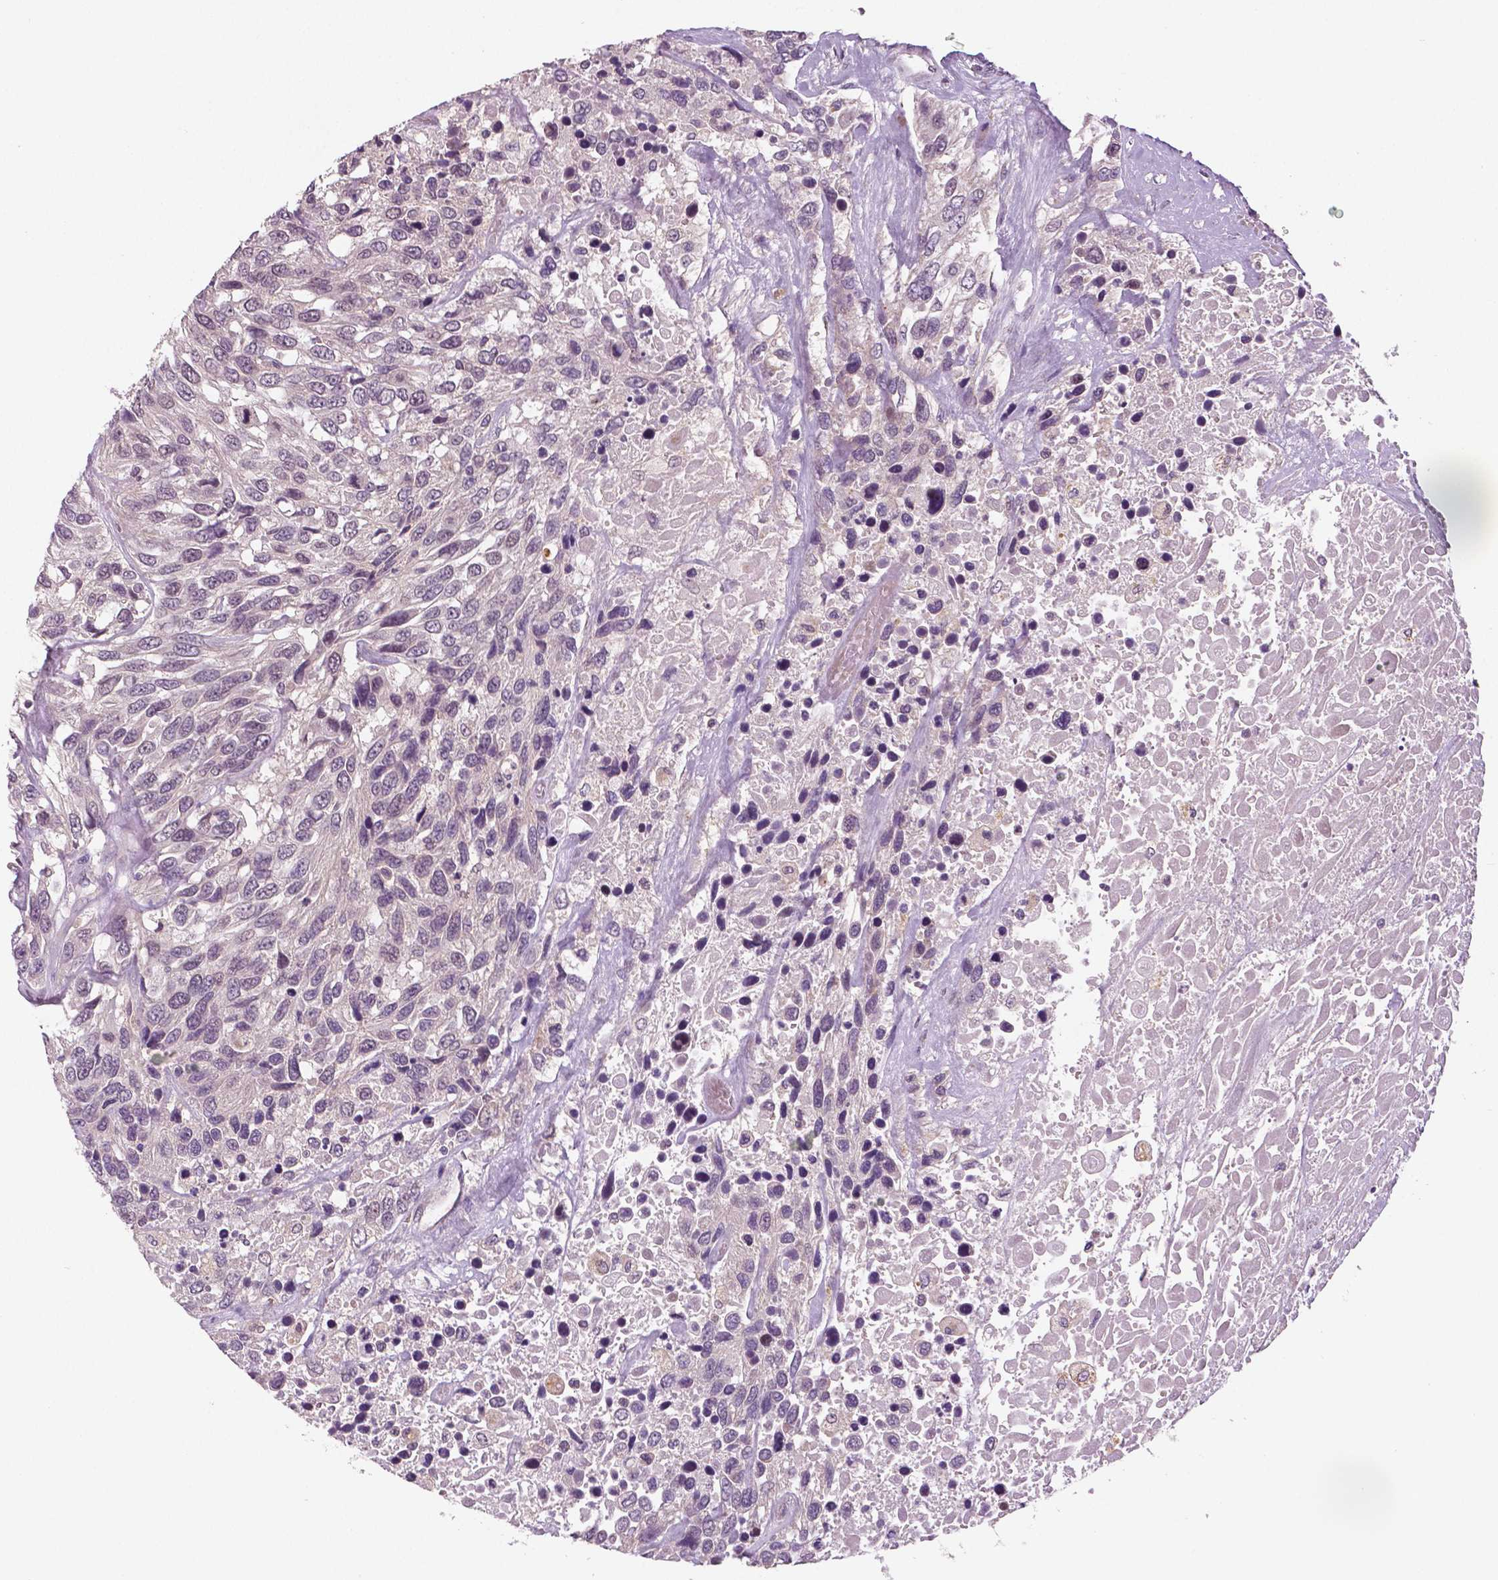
{"staining": {"intensity": "negative", "quantity": "none", "location": "none"}, "tissue": "urothelial cancer", "cell_type": "Tumor cells", "image_type": "cancer", "snomed": [{"axis": "morphology", "description": "Urothelial carcinoma, High grade"}, {"axis": "topography", "description": "Urinary bladder"}], "caption": "Tumor cells show no significant staining in urothelial cancer. Nuclei are stained in blue.", "gene": "MKI67", "patient": {"sex": "female", "age": 70}}